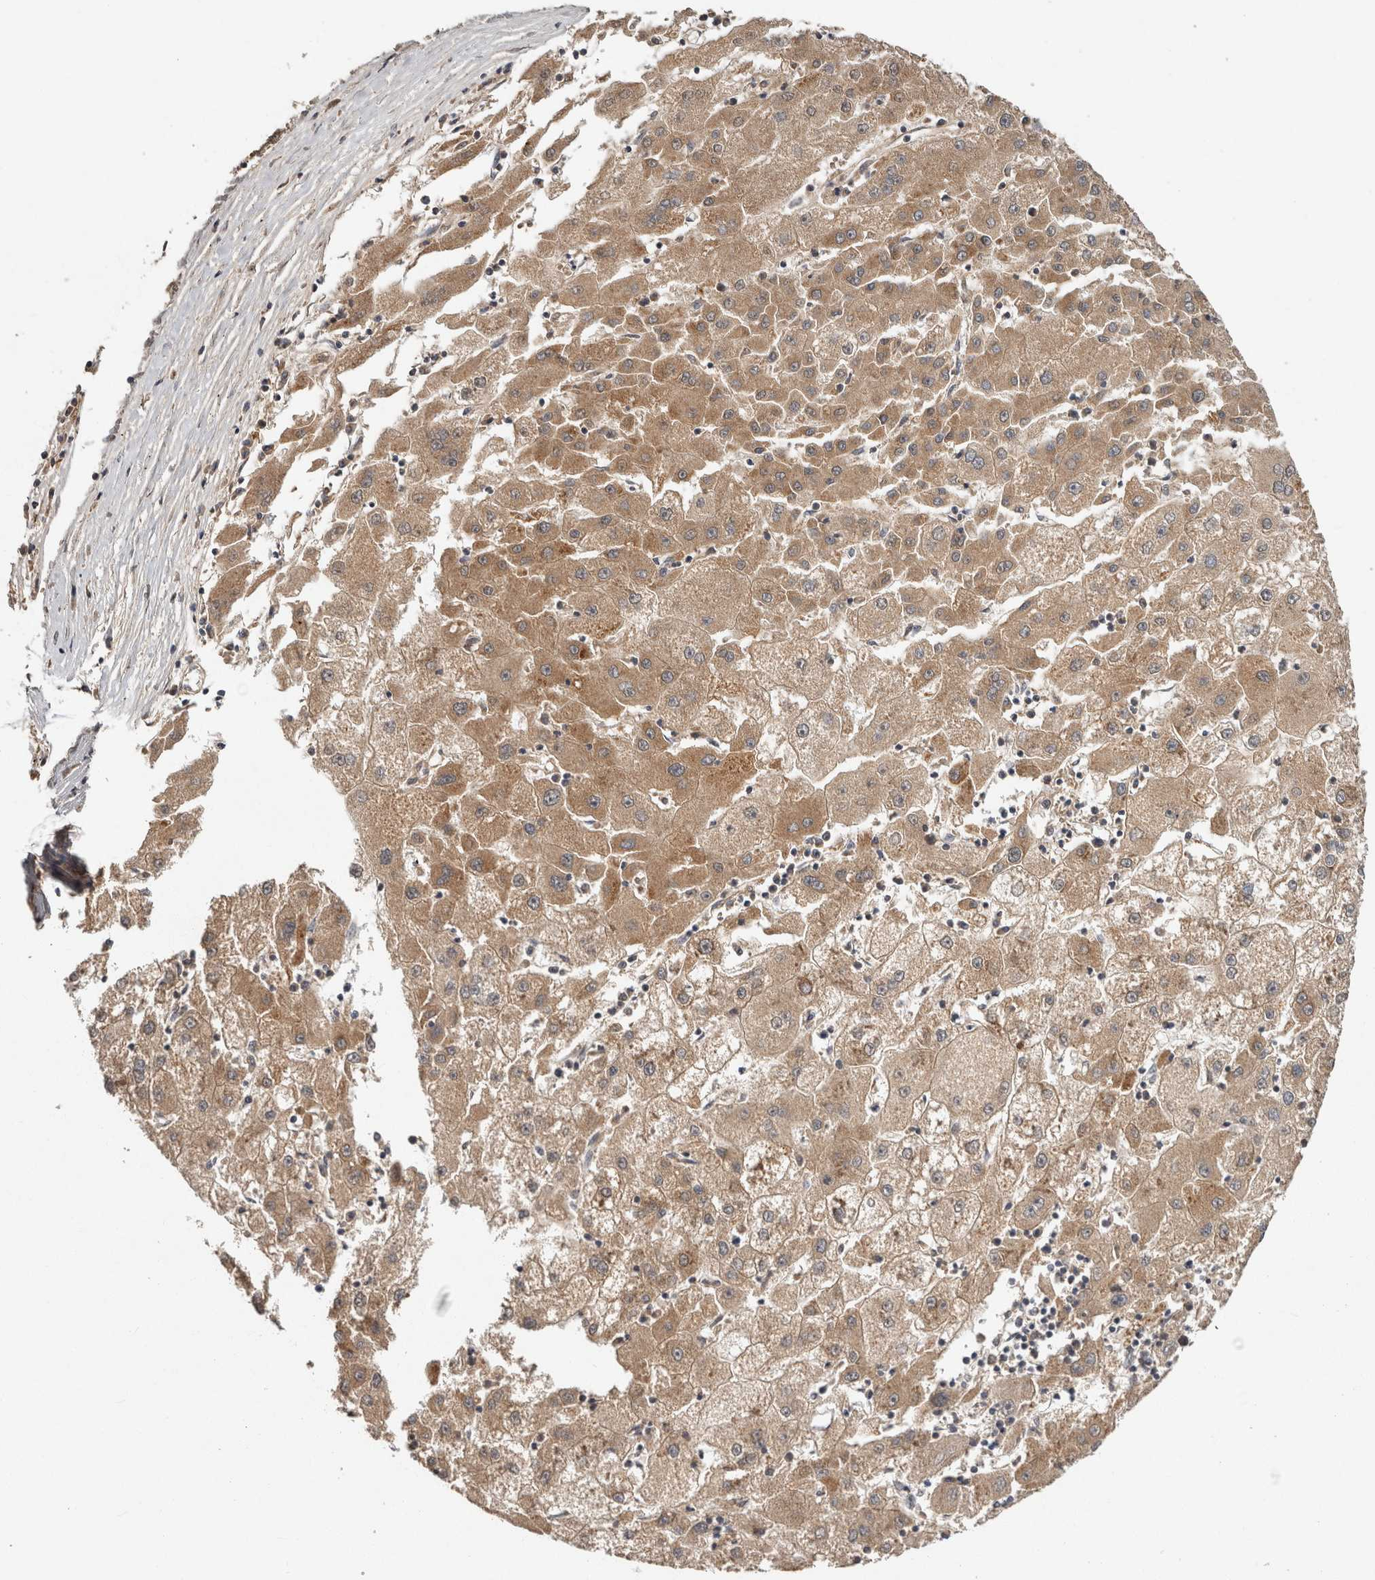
{"staining": {"intensity": "weak", "quantity": ">75%", "location": "cytoplasmic/membranous"}, "tissue": "liver cancer", "cell_type": "Tumor cells", "image_type": "cancer", "snomed": [{"axis": "morphology", "description": "Carcinoma, Hepatocellular, NOS"}, {"axis": "topography", "description": "Liver"}], "caption": "IHC histopathology image of neoplastic tissue: human hepatocellular carcinoma (liver) stained using immunohistochemistry reveals low levels of weak protein expression localized specifically in the cytoplasmic/membranous of tumor cells, appearing as a cytoplasmic/membranous brown color.", "gene": "HMOX2", "patient": {"sex": "male", "age": 72}}